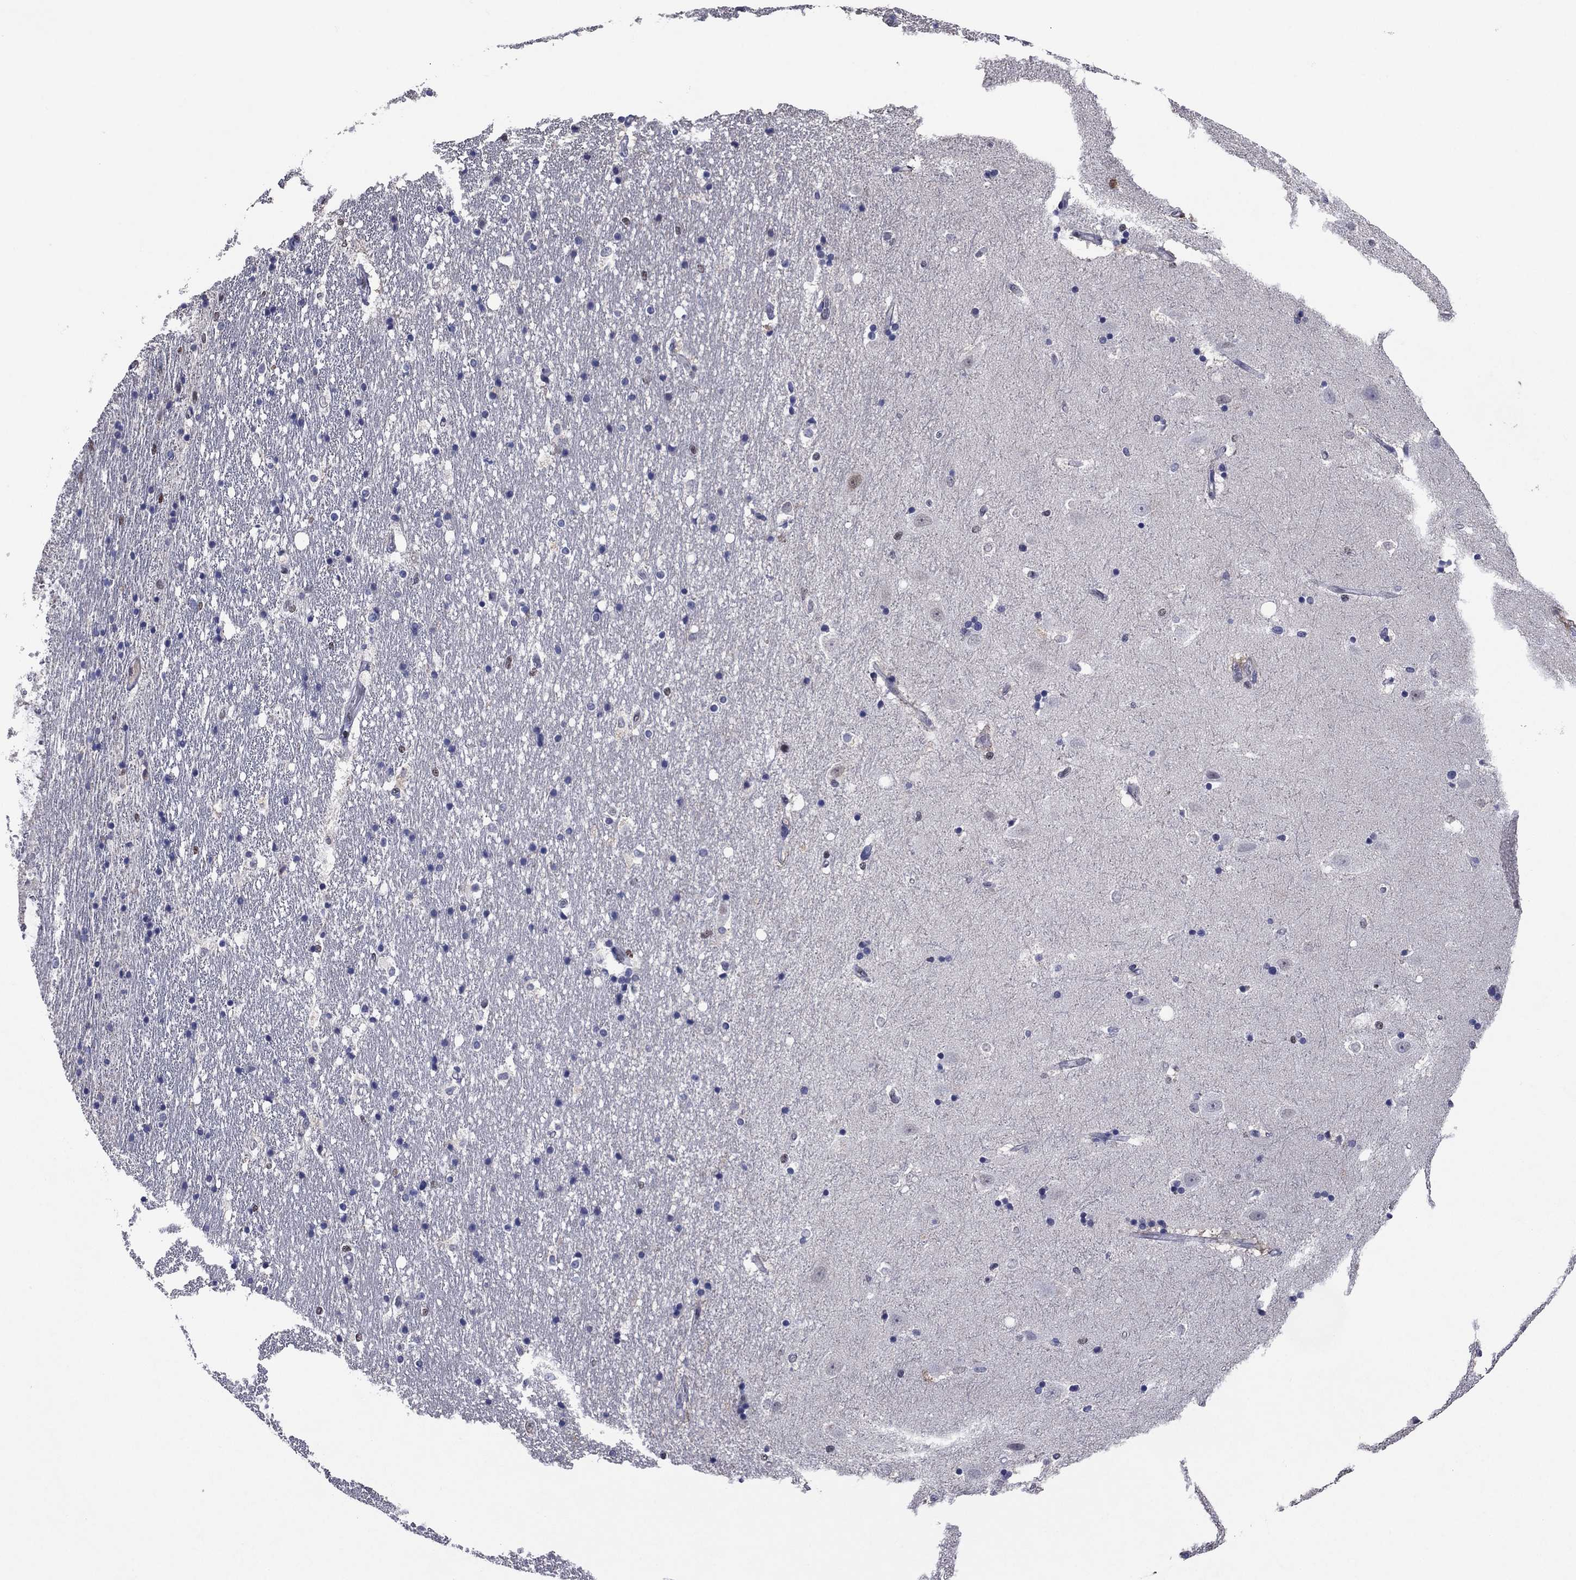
{"staining": {"intensity": "negative", "quantity": "none", "location": "none"}, "tissue": "hippocampus", "cell_type": "Glial cells", "image_type": "normal", "snomed": [{"axis": "morphology", "description": "Normal tissue, NOS"}, {"axis": "topography", "description": "Hippocampus"}], "caption": "High power microscopy micrograph of an immunohistochemistry (IHC) photomicrograph of unremarkable hippocampus, revealing no significant positivity in glial cells.", "gene": "TYMS", "patient": {"sex": "male", "age": 49}}